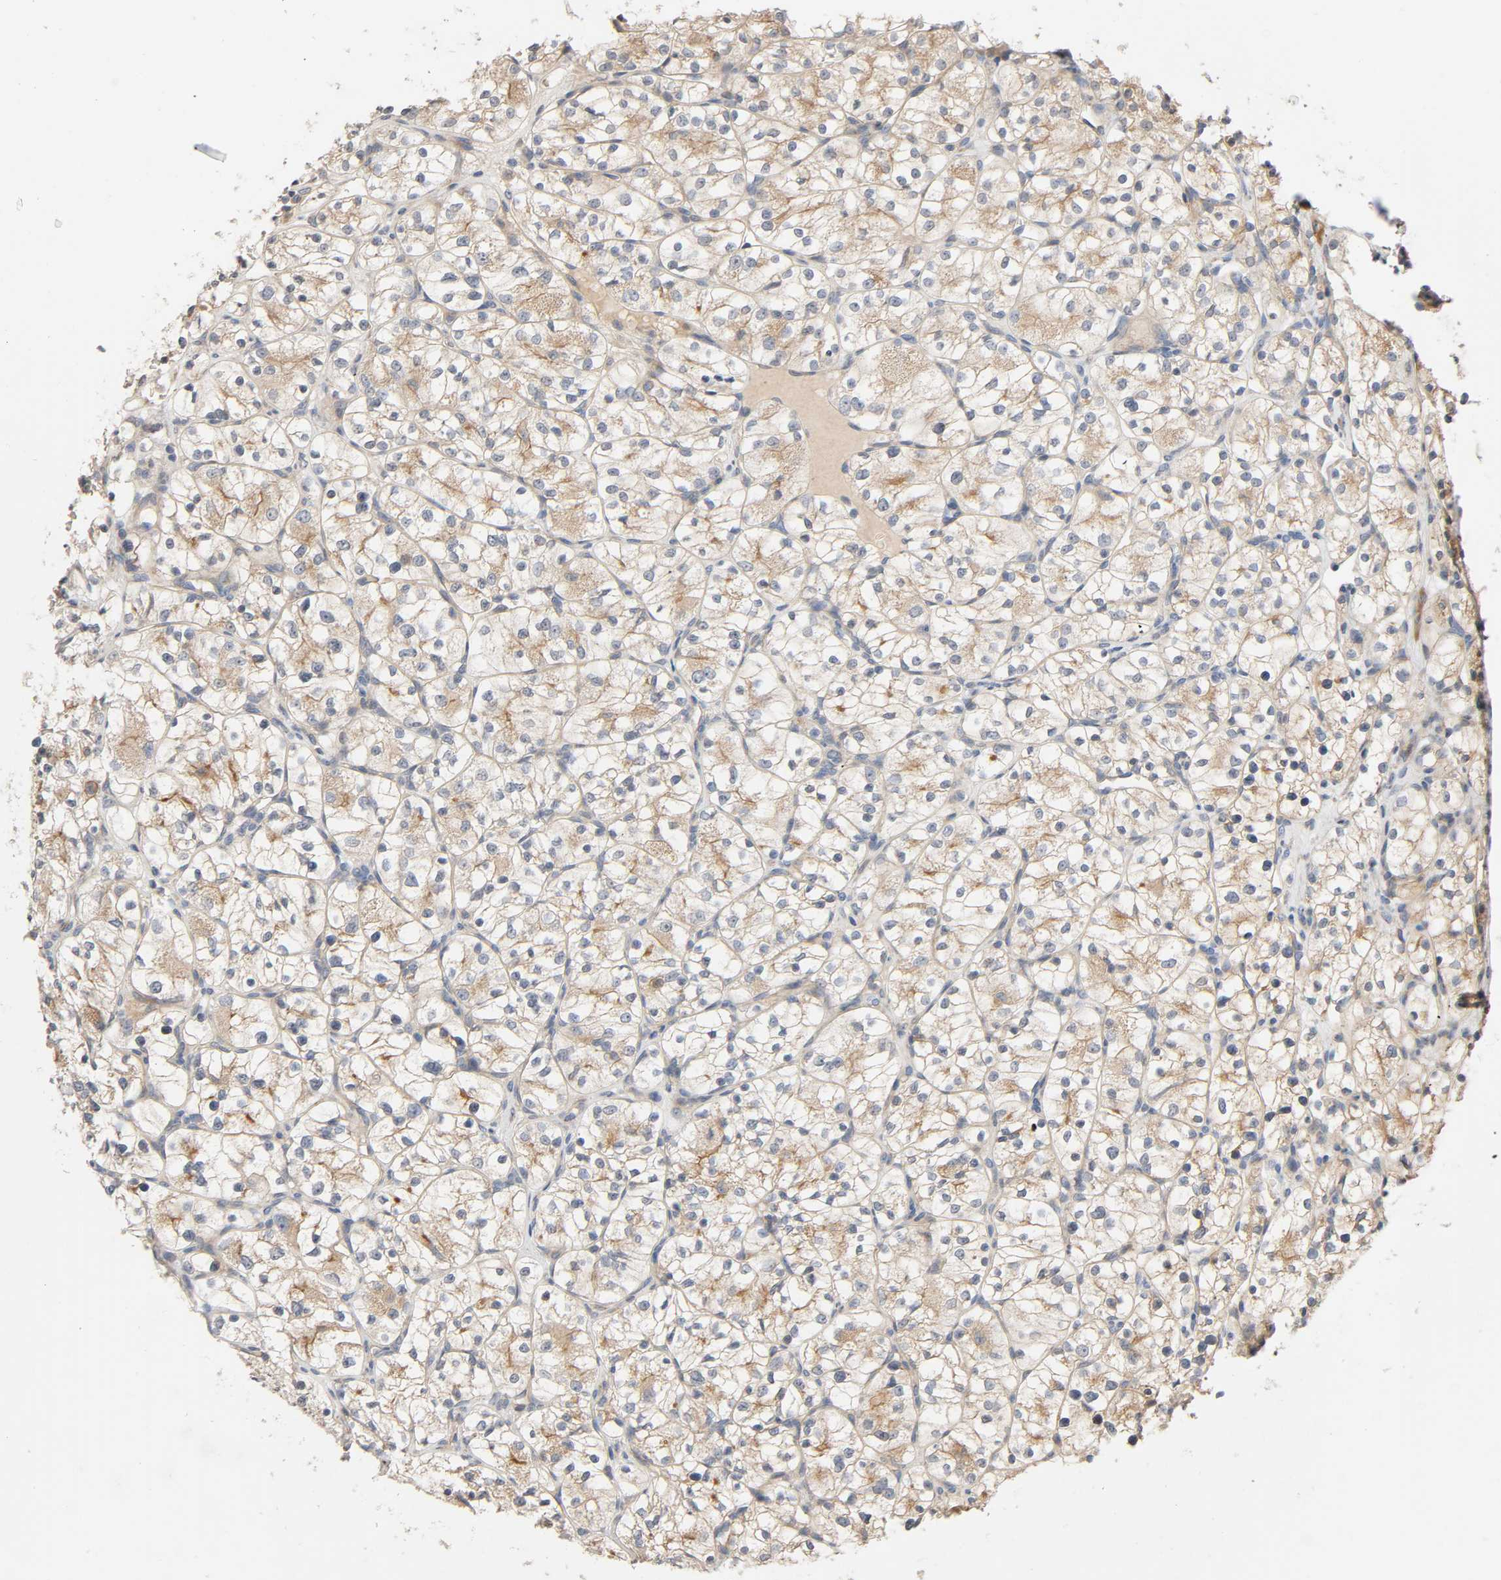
{"staining": {"intensity": "weak", "quantity": "<25%", "location": "cytoplasmic/membranous"}, "tissue": "renal cancer", "cell_type": "Tumor cells", "image_type": "cancer", "snomed": [{"axis": "morphology", "description": "Adenocarcinoma, NOS"}, {"axis": "topography", "description": "Kidney"}], "caption": "DAB (3,3'-diaminobenzidine) immunohistochemical staining of renal cancer reveals no significant expression in tumor cells.", "gene": "SGSM1", "patient": {"sex": "female", "age": 60}}